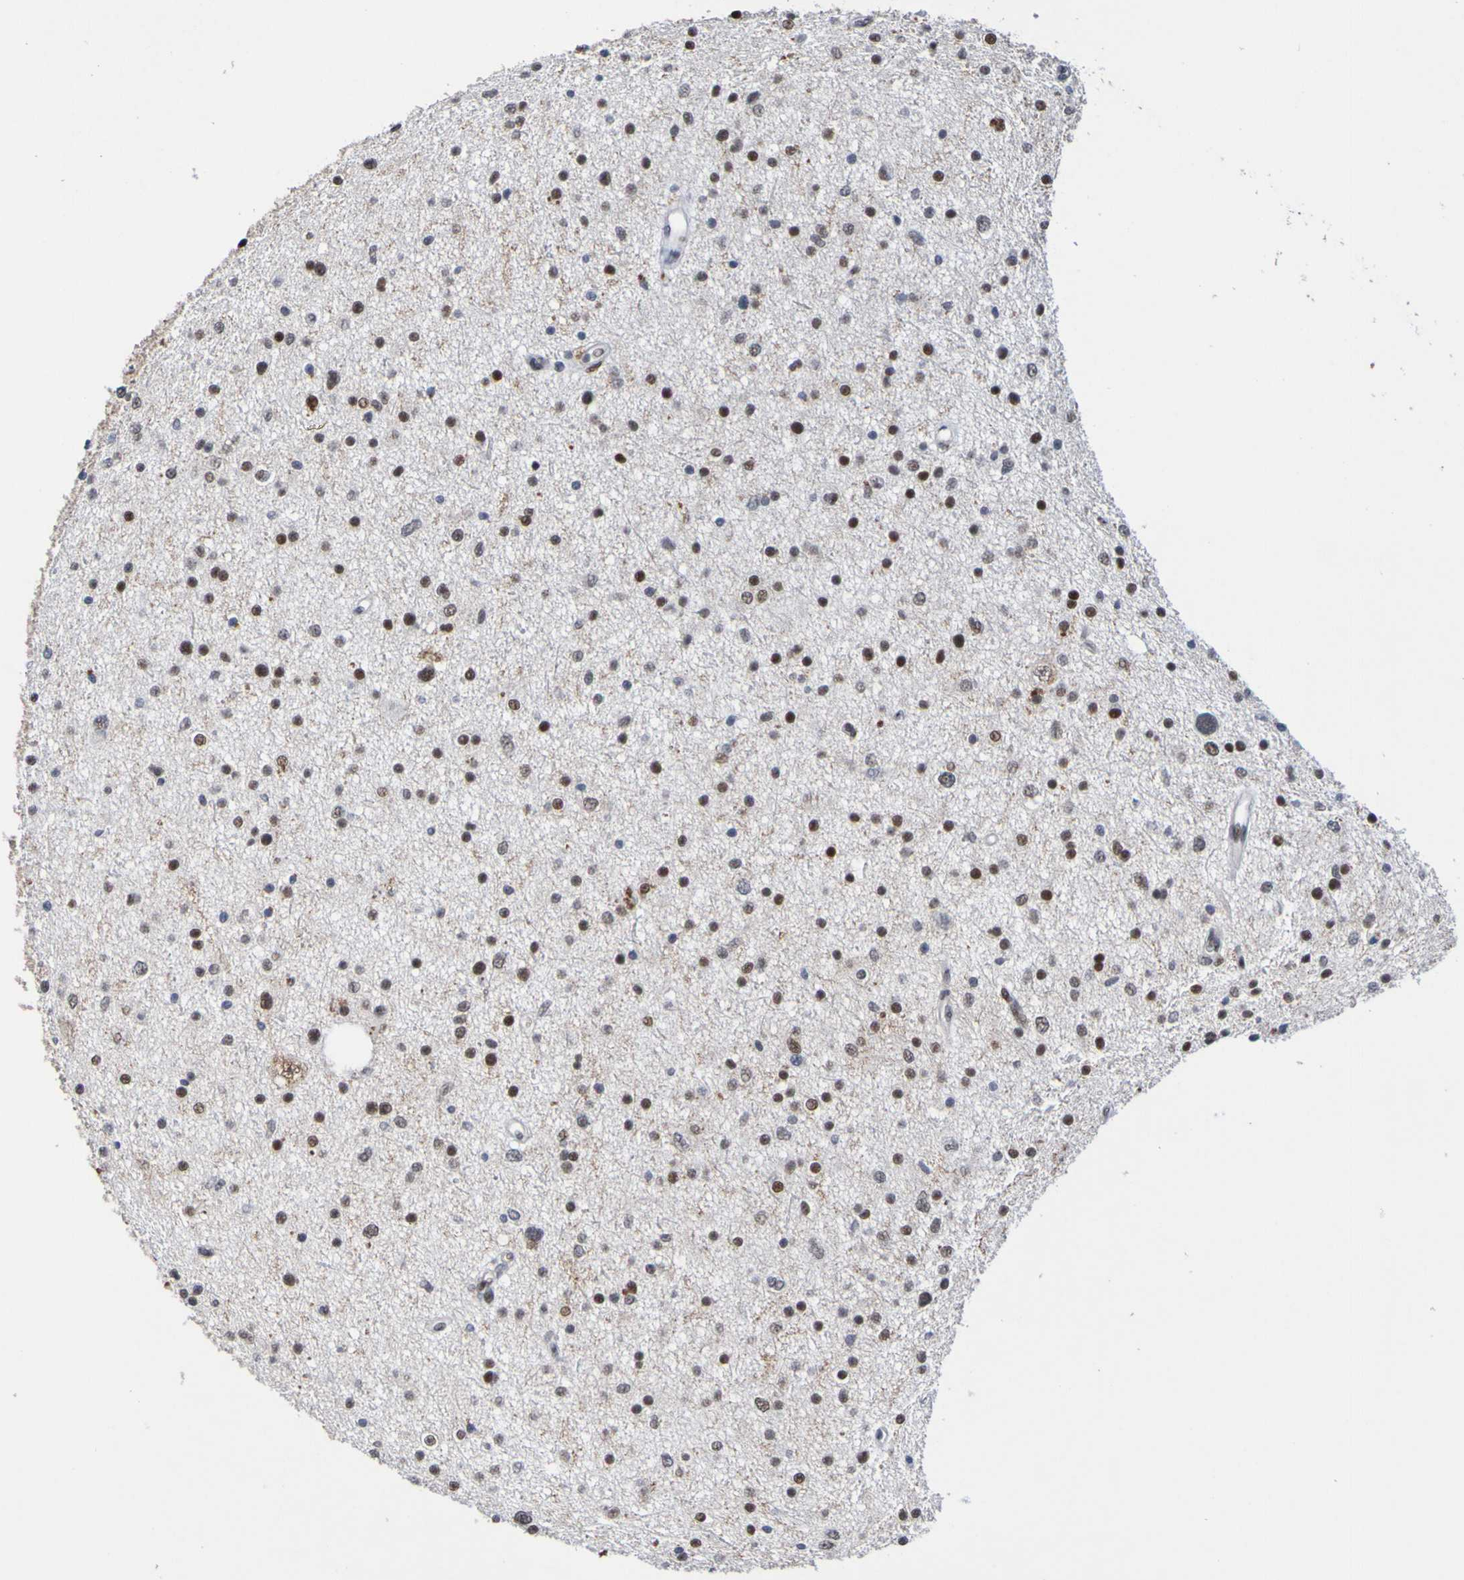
{"staining": {"intensity": "strong", "quantity": "25%-75%", "location": "nuclear"}, "tissue": "glioma", "cell_type": "Tumor cells", "image_type": "cancer", "snomed": [{"axis": "morphology", "description": "Glioma, malignant, Low grade"}, {"axis": "topography", "description": "Brain"}], "caption": "Immunohistochemistry staining of low-grade glioma (malignant), which displays high levels of strong nuclear staining in about 25%-75% of tumor cells indicating strong nuclear protein positivity. The staining was performed using DAB (brown) for protein detection and nuclei were counterstained in hematoxylin (blue).", "gene": "PCGF1", "patient": {"sex": "female", "age": 37}}